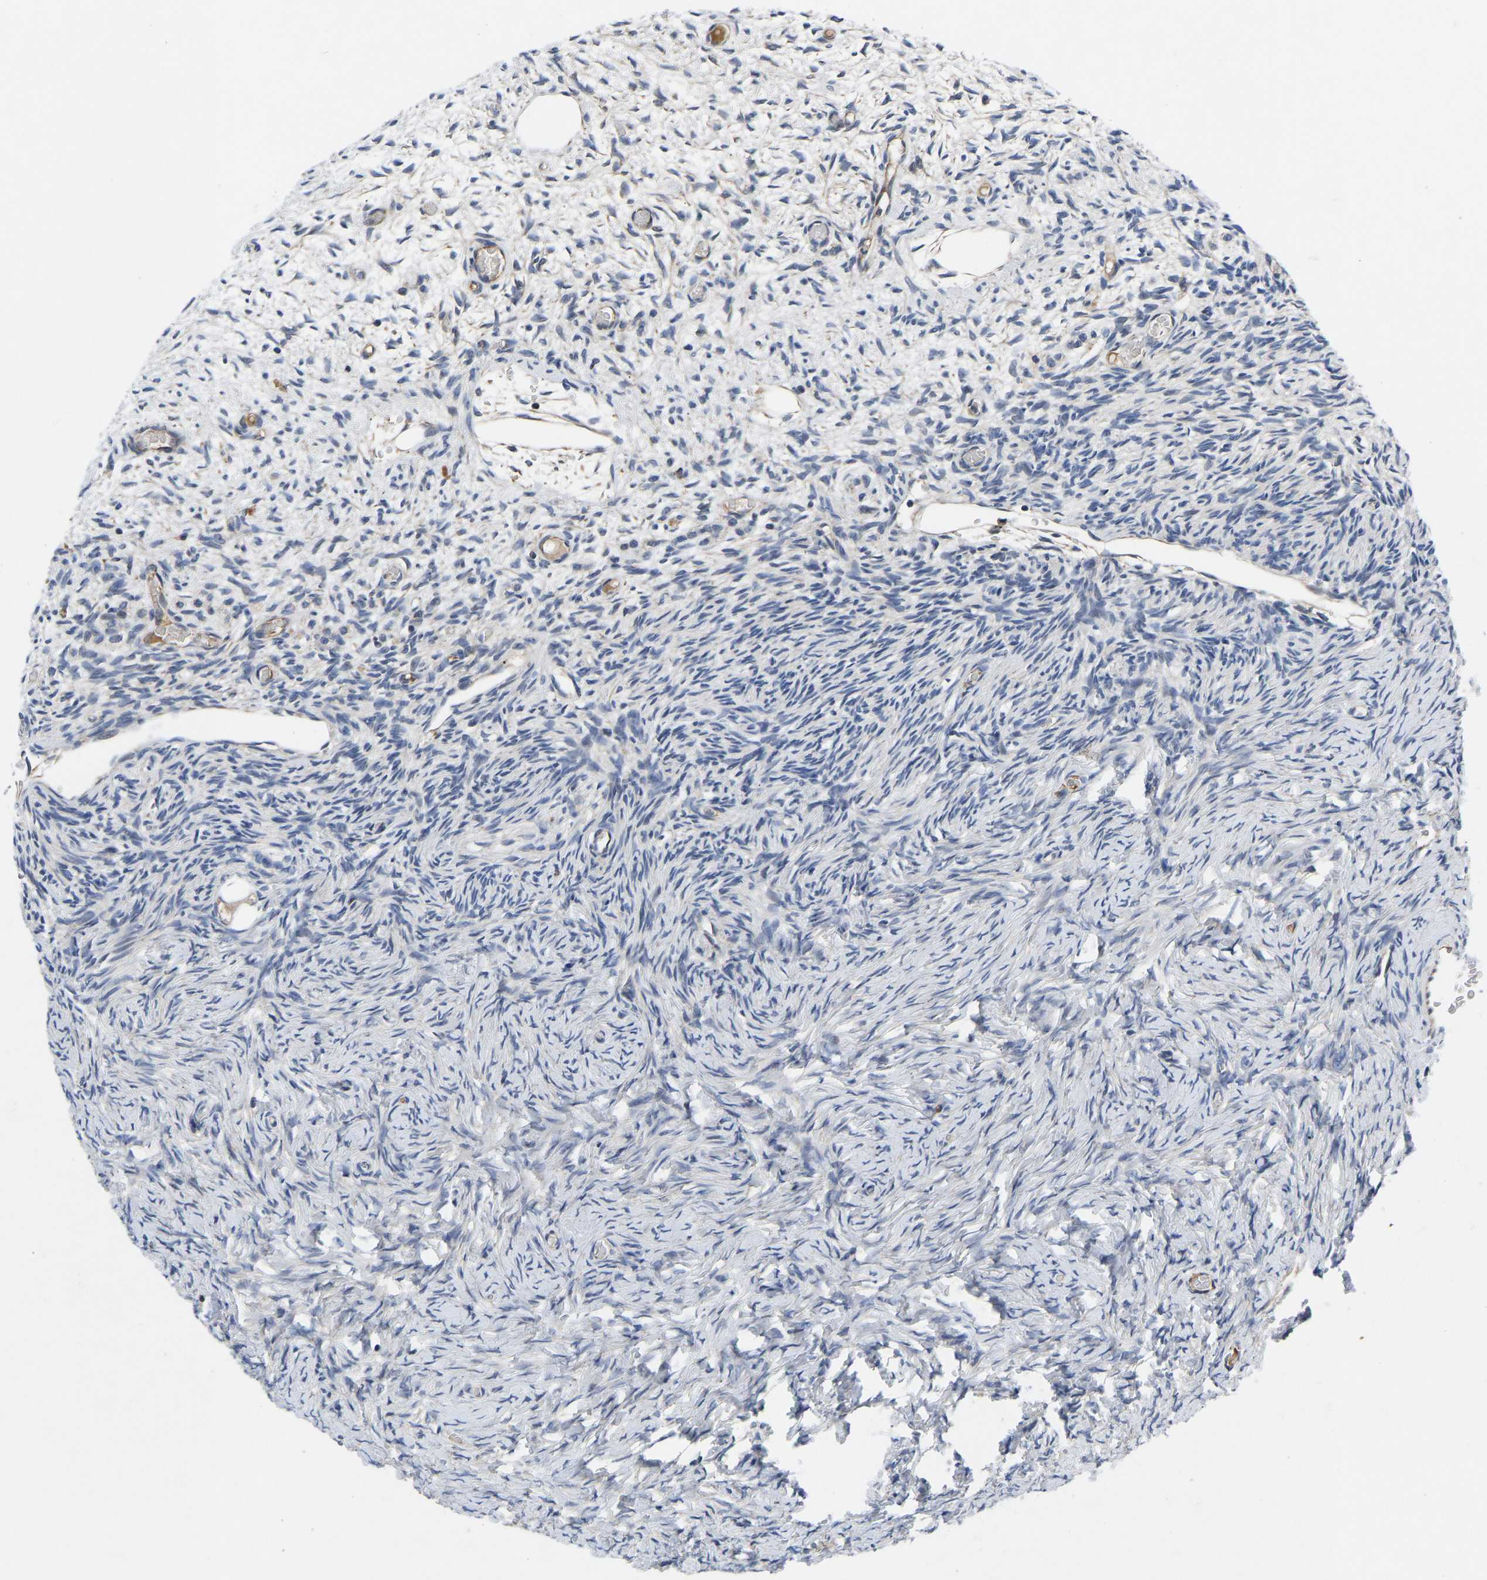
{"staining": {"intensity": "moderate", "quantity": "<25%", "location": "cytoplasmic/membranous"}, "tissue": "ovary", "cell_type": "Follicle cells", "image_type": "normal", "snomed": [{"axis": "morphology", "description": "Normal tissue, NOS"}, {"axis": "topography", "description": "Ovary"}], "caption": "Immunohistochemical staining of benign ovary reveals low levels of moderate cytoplasmic/membranous staining in about <25% of follicle cells. Immunohistochemistry (ihc) stains the protein of interest in brown and the nuclei are stained blue.", "gene": "FRRS1", "patient": {"sex": "female", "age": 27}}